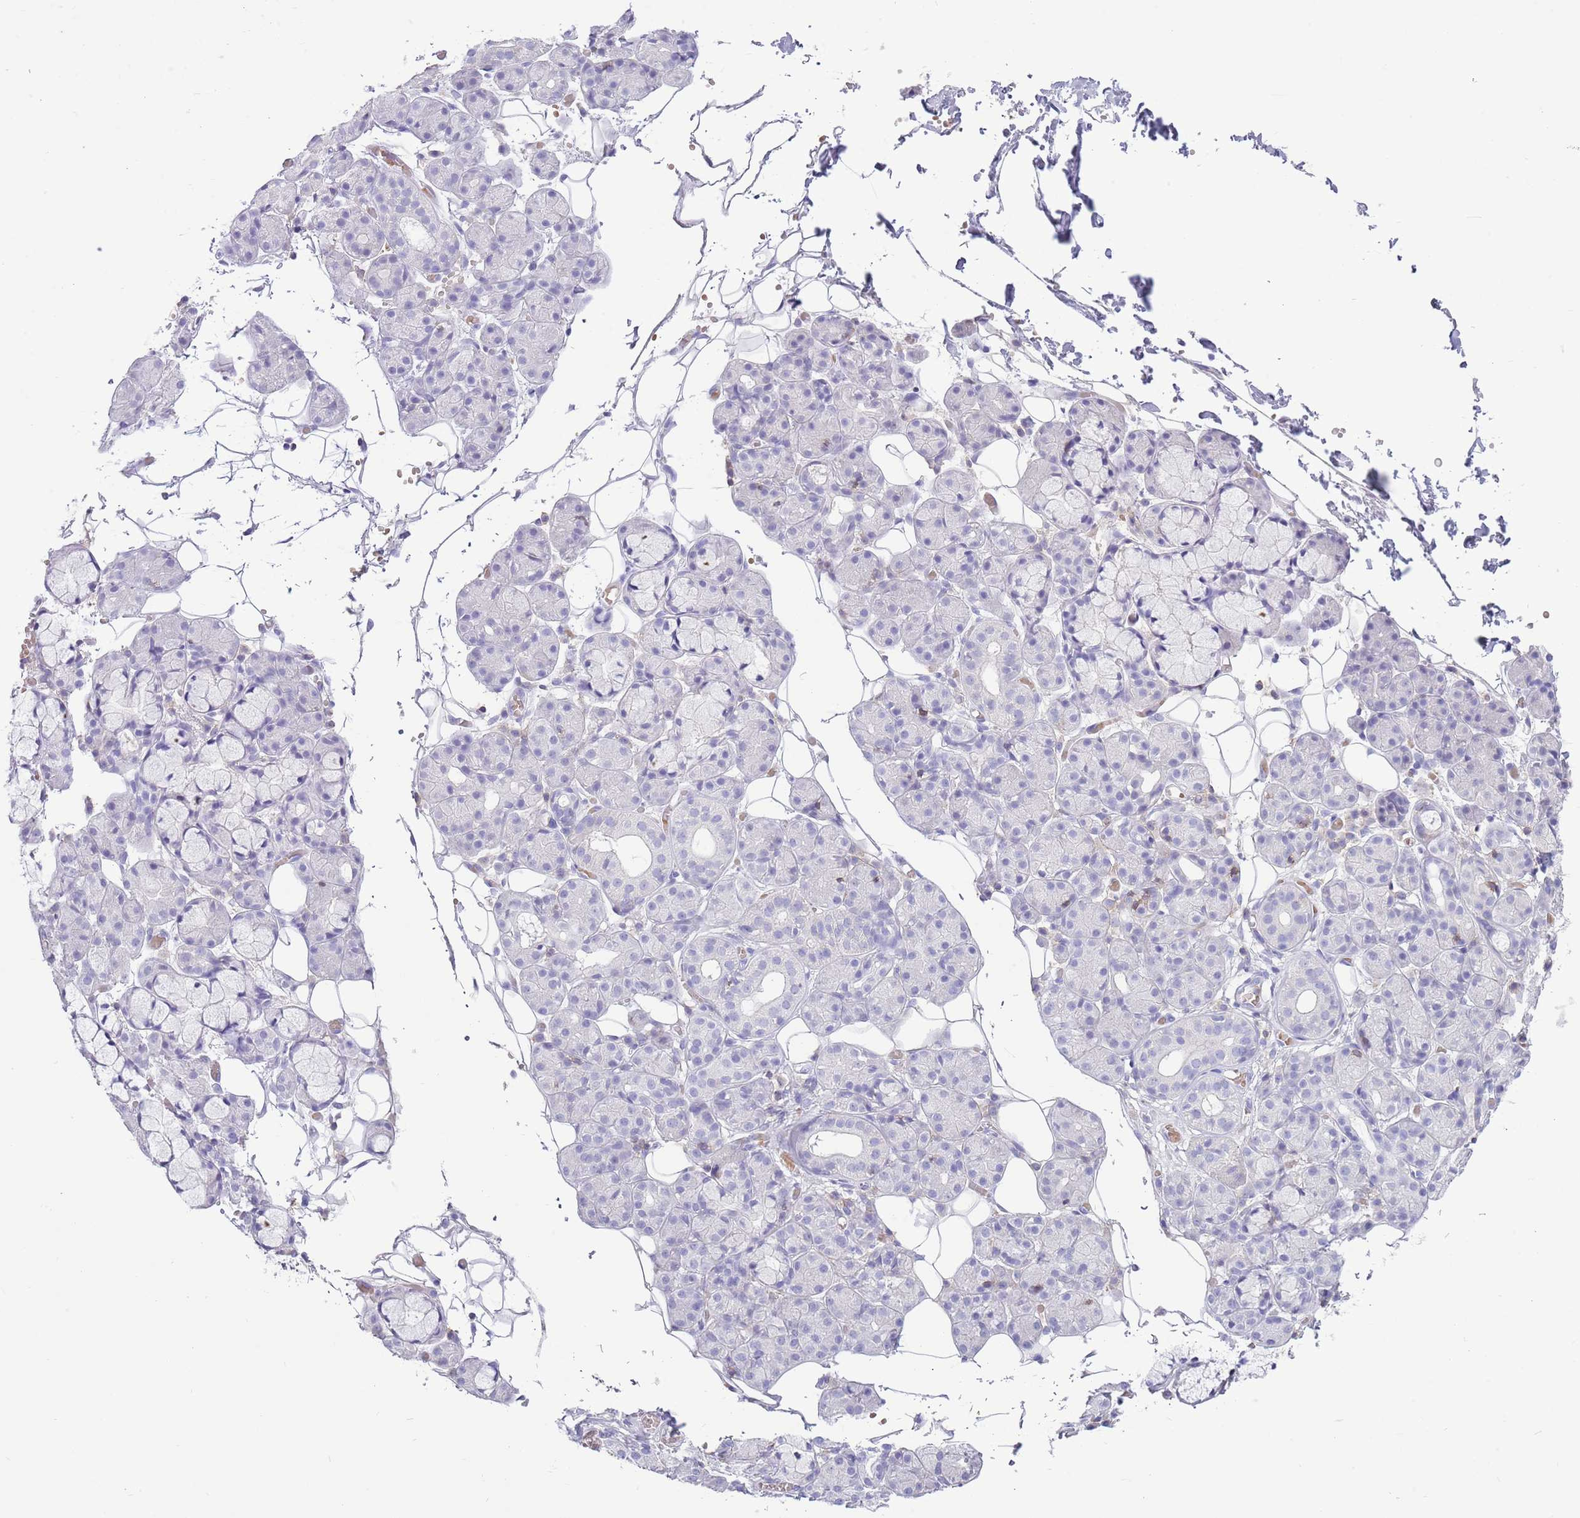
{"staining": {"intensity": "negative", "quantity": "none", "location": "none"}, "tissue": "salivary gland", "cell_type": "Glandular cells", "image_type": "normal", "snomed": [{"axis": "morphology", "description": "Normal tissue, NOS"}, {"axis": "topography", "description": "Salivary gland"}], "caption": "Protein analysis of unremarkable salivary gland exhibits no significant expression in glandular cells.", "gene": "OR4Q3", "patient": {"sex": "male", "age": 63}}